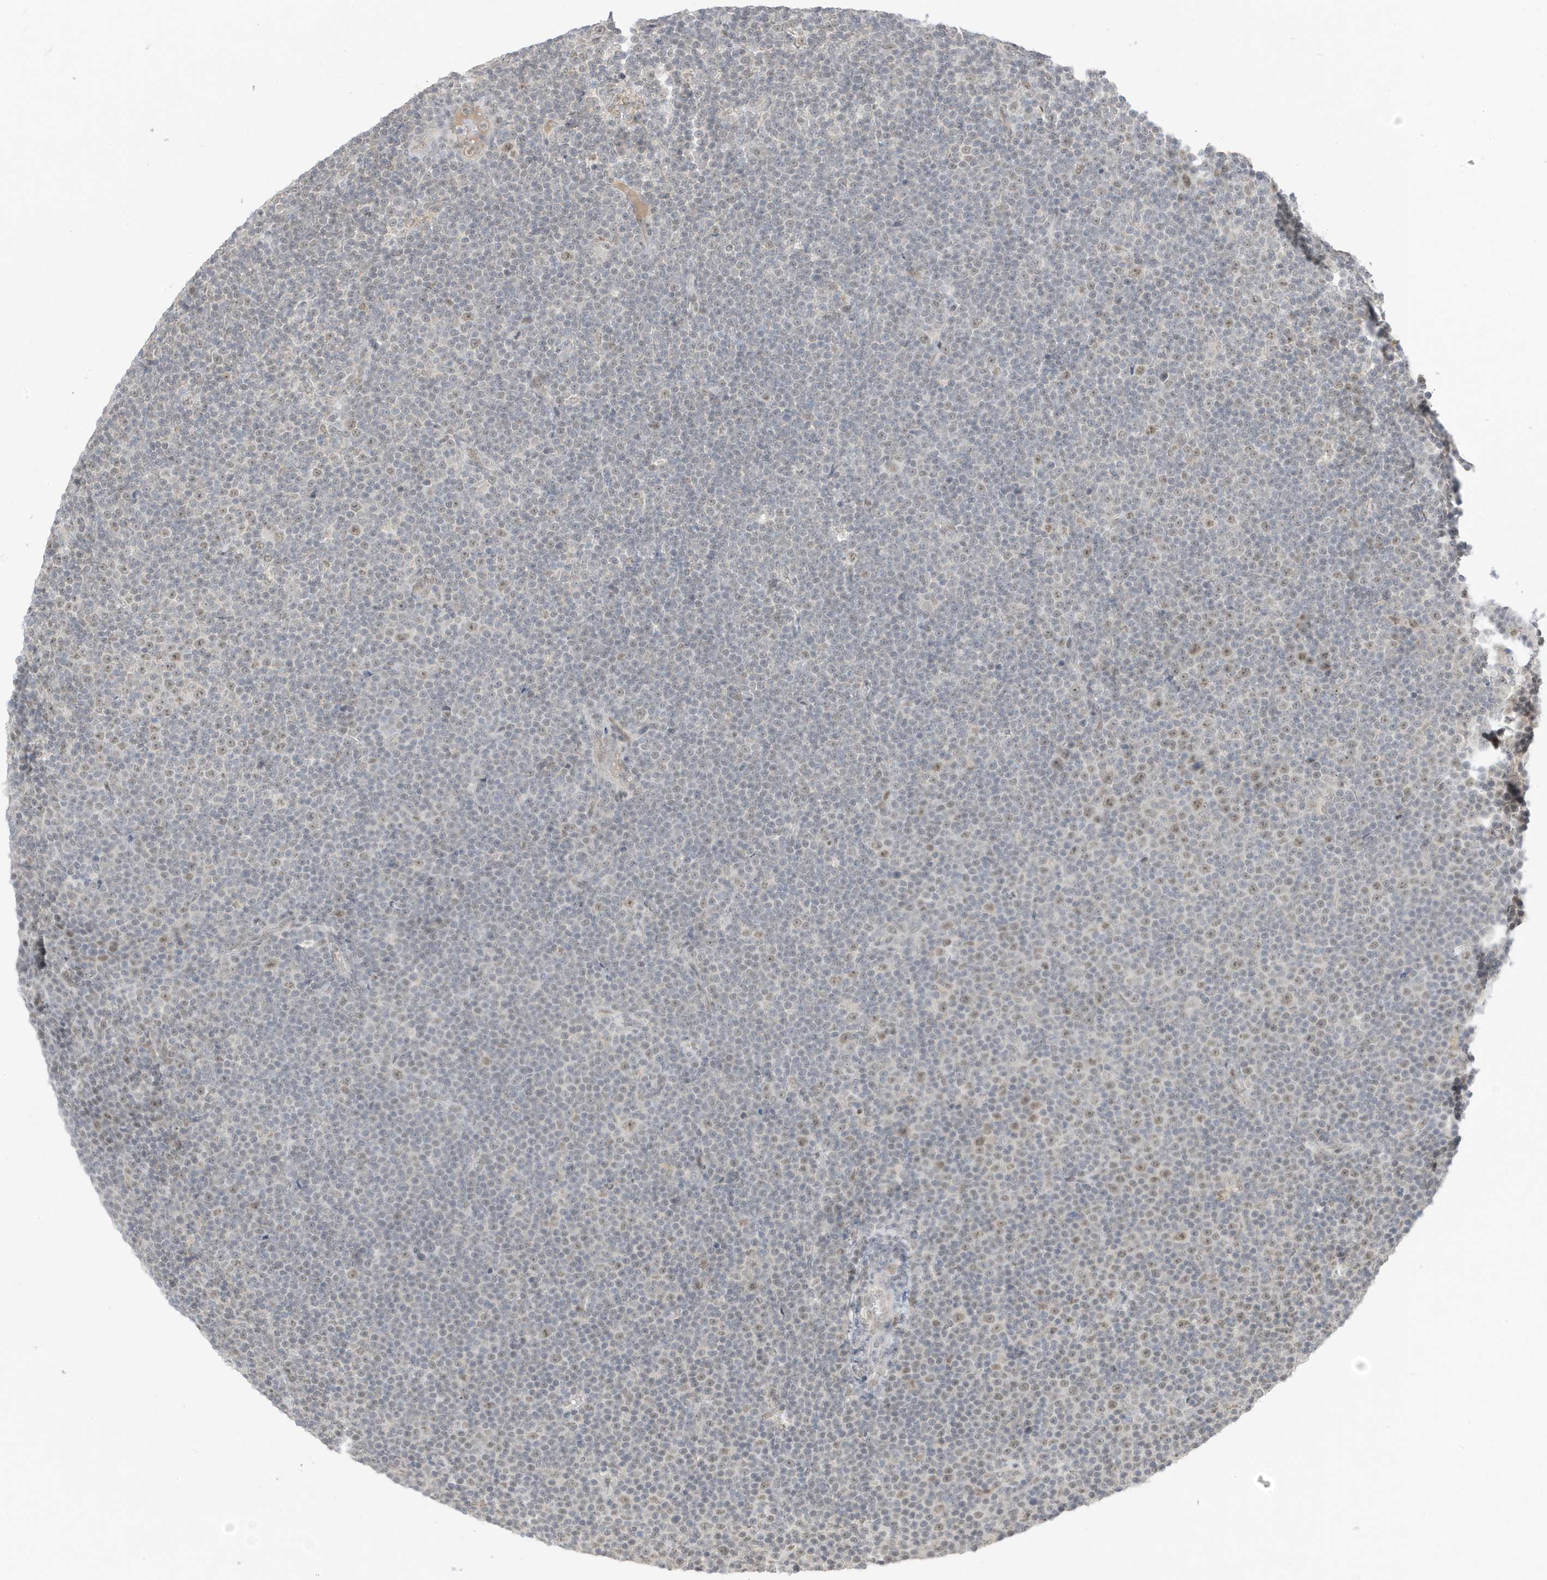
{"staining": {"intensity": "weak", "quantity": "<25%", "location": "nuclear"}, "tissue": "lymphoma", "cell_type": "Tumor cells", "image_type": "cancer", "snomed": [{"axis": "morphology", "description": "Malignant lymphoma, non-Hodgkin's type, Low grade"}, {"axis": "topography", "description": "Lymph node"}], "caption": "This histopathology image is of lymphoma stained with IHC to label a protein in brown with the nuclei are counter-stained blue. There is no expression in tumor cells.", "gene": "MSL3", "patient": {"sex": "female", "age": 67}}